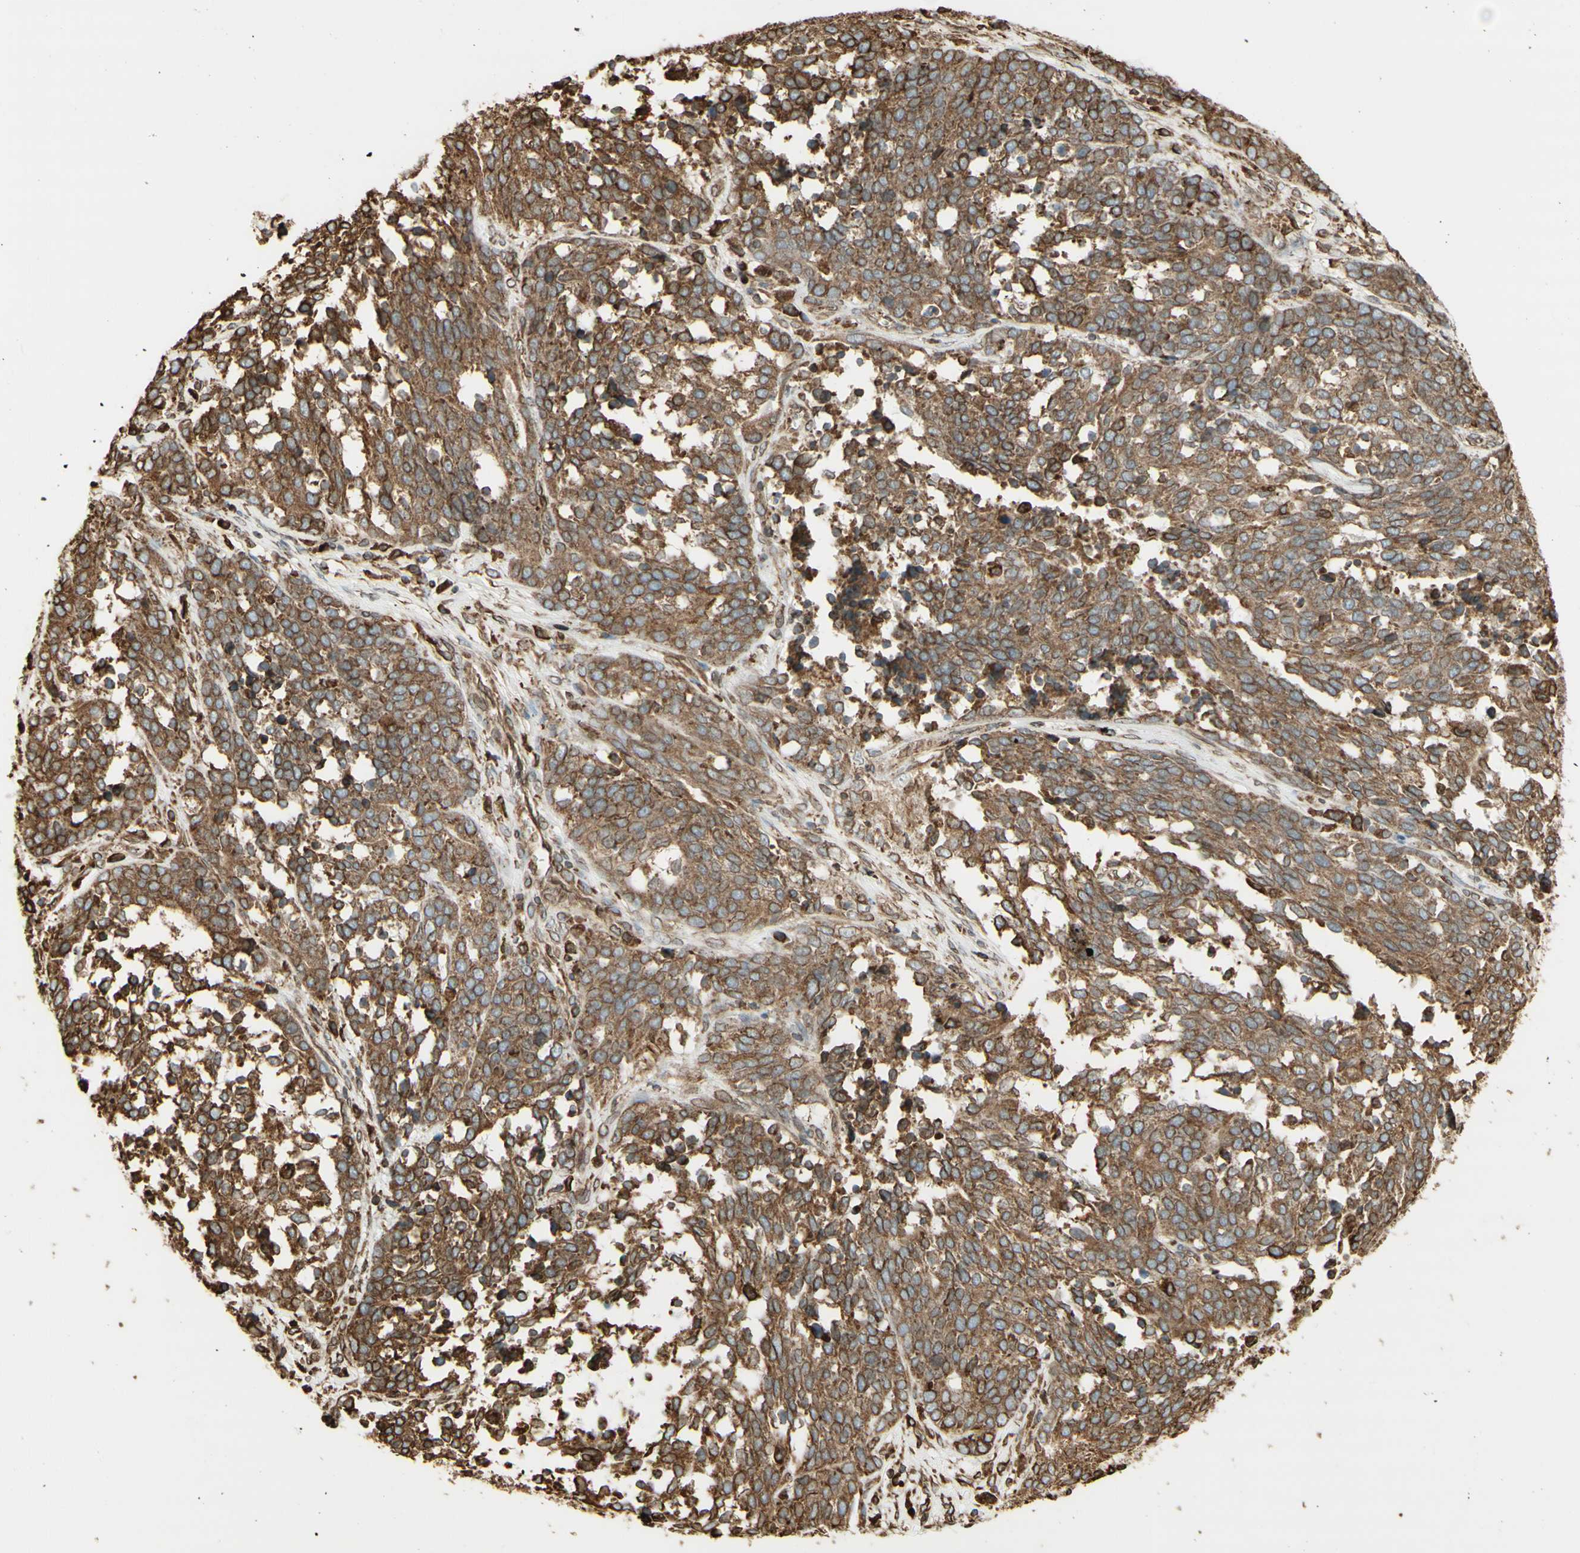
{"staining": {"intensity": "moderate", "quantity": ">75%", "location": "cytoplasmic/membranous"}, "tissue": "ovarian cancer", "cell_type": "Tumor cells", "image_type": "cancer", "snomed": [{"axis": "morphology", "description": "Cystadenocarcinoma, serous, NOS"}, {"axis": "topography", "description": "Ovary"}], "caption": "Ovarian cancer tissue demonstrates moderate cytoplasmic/membranous staining in about >75% of tumor cells, visualized by immunohistochemistry.", "gene": "CANX", "patient": {"sex": "female", "age": 44}}